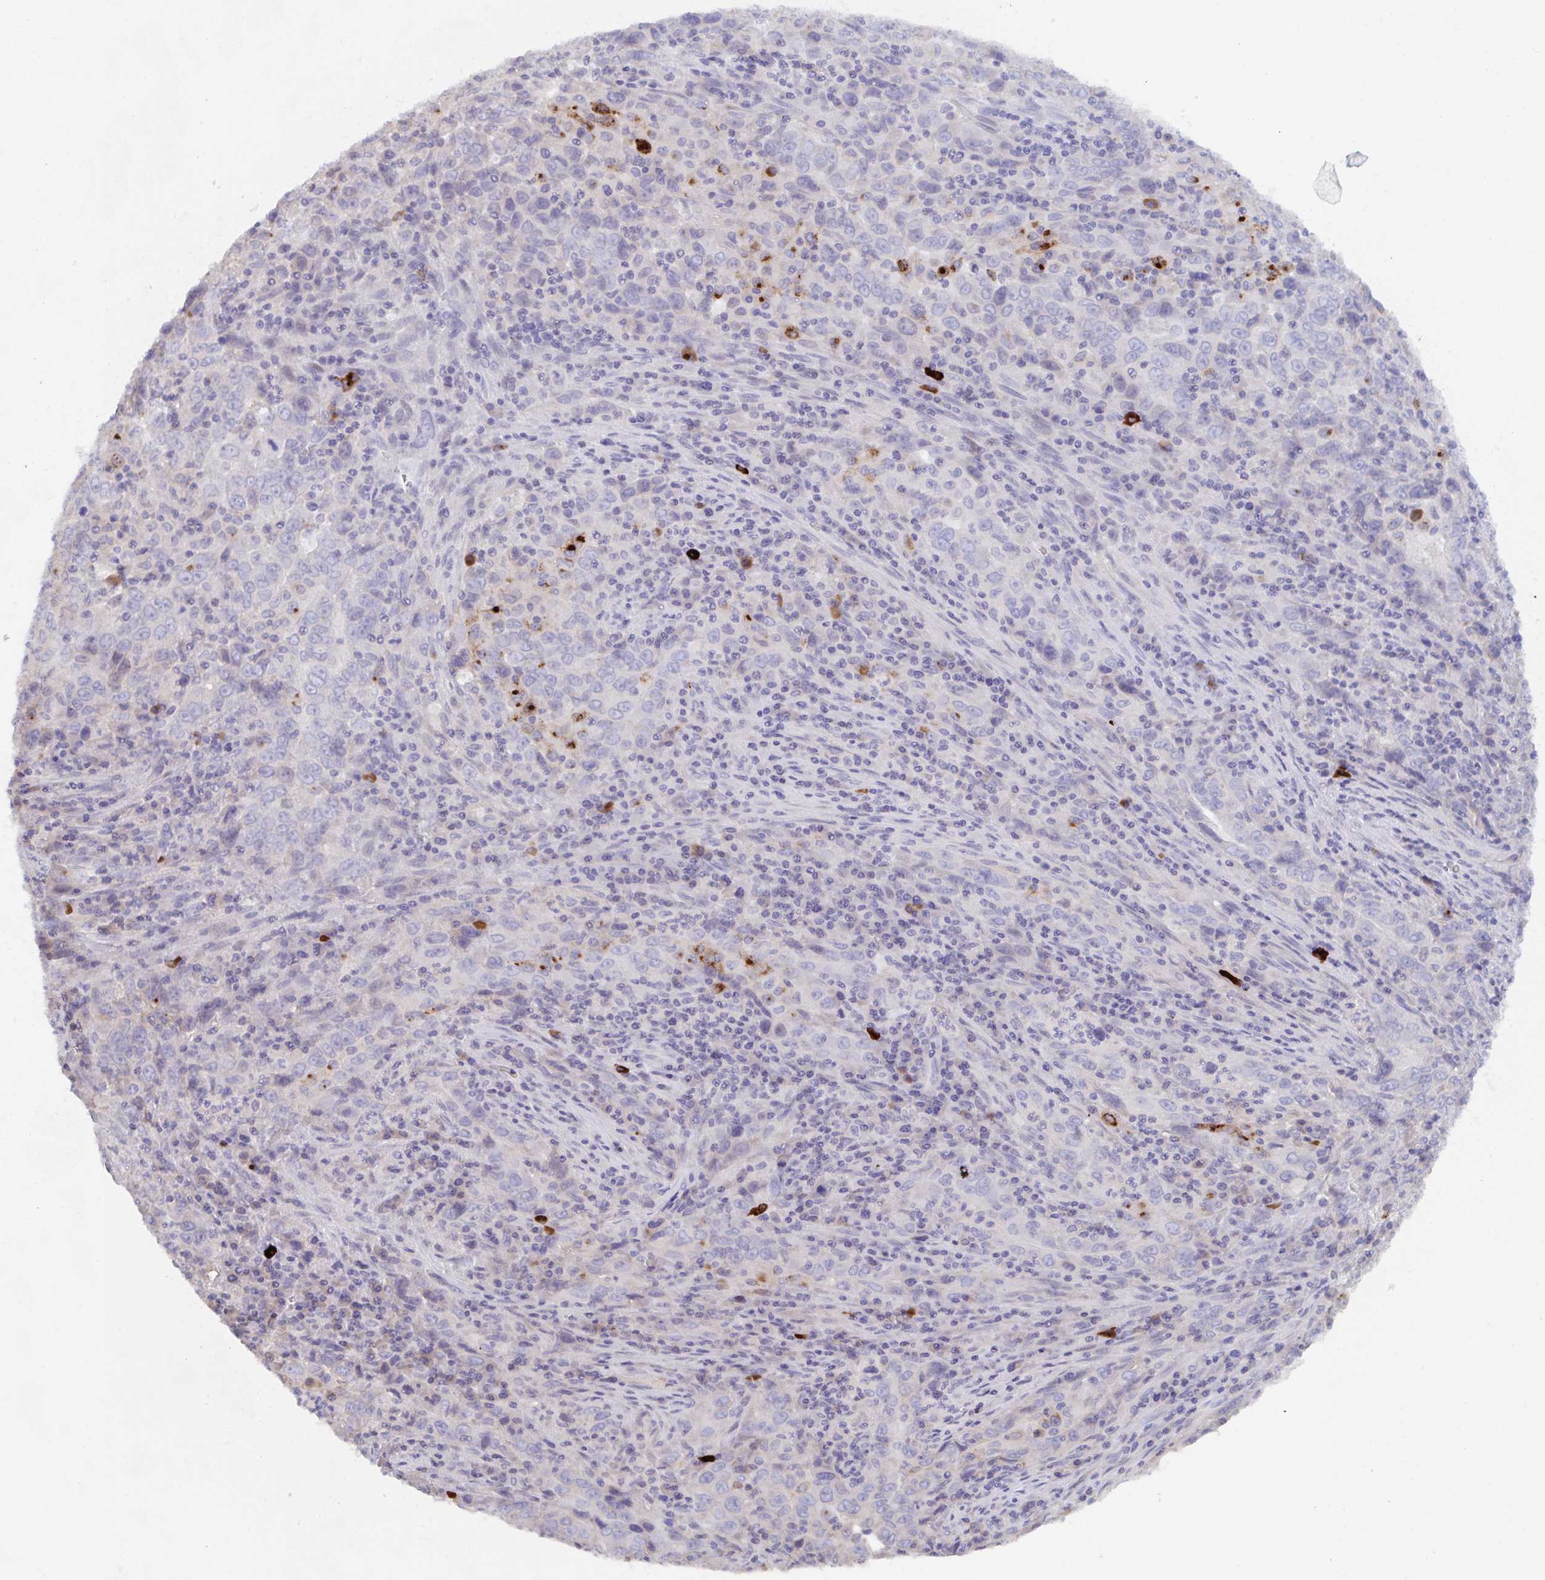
{"staining": {"intensity": "negative", "quantity": "none", "location": "none"}, "tissue": "lung cancer", "cell_type": "Tumor cells", "image_type": "cancer", "snomed": [{"axis": "morphology", "description": "Adenocarcinoma, NOS"}, {"axis": "topography", "description": "Lung"}], "caption": "Immunohistochemical staining of adenocarcinoma (lung) demonstrates no significant expression in tumor cells.", "gene": "KCNK5", "patient": {"sex": "male", "age": 67}}